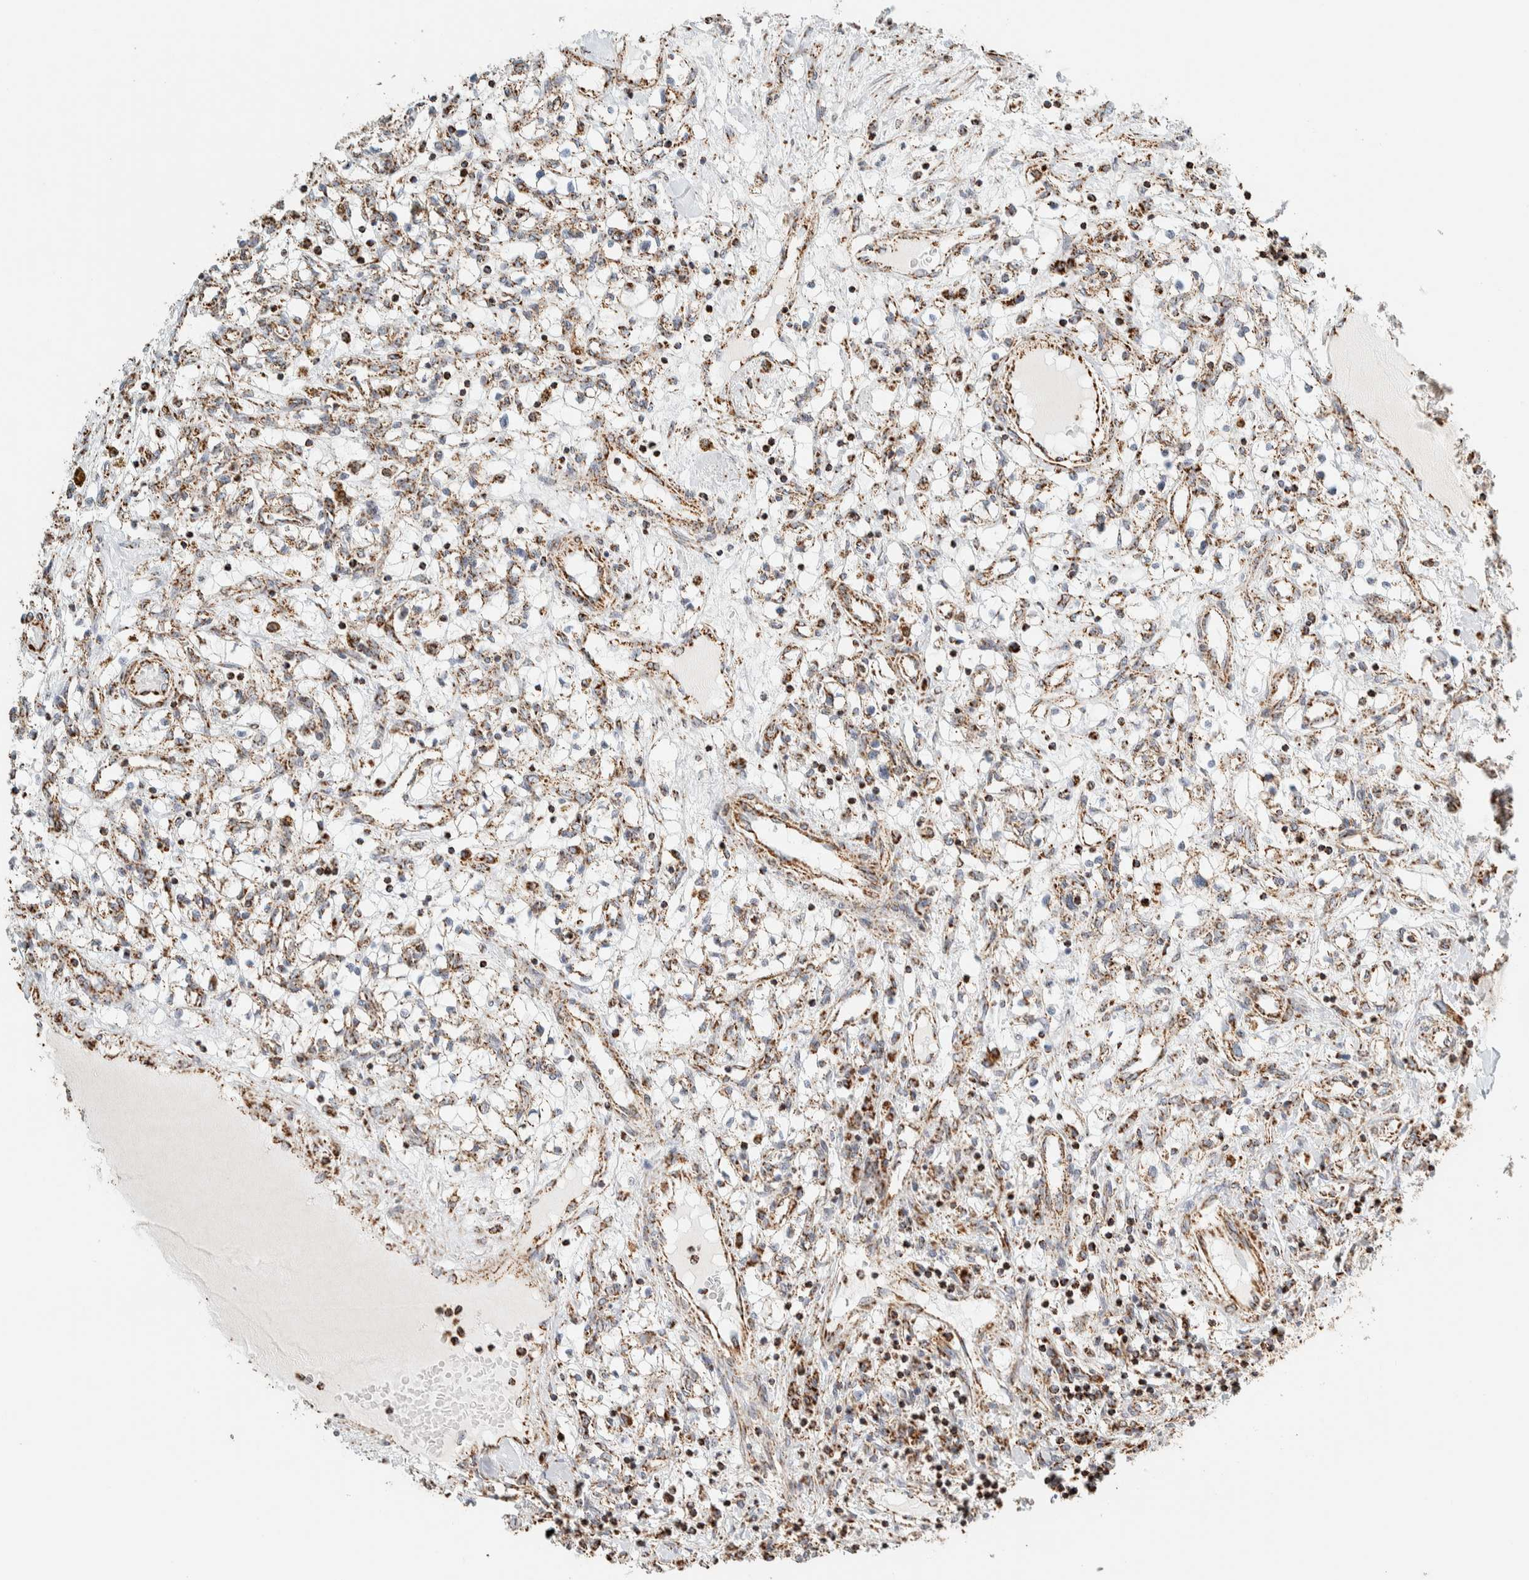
{"staining": {"intensity": "moderate", "quantity": ">75%", "location": "cytoplasmic/membranous"}, "tissue": "renal cancer", "cell_type": "Tumor cells", "image_type": "cancer", "snomed": [{"axis": "morphology", "description": "Adenocarcinoma, NOS"}, {"axis": "topography", "description": "Kidney"}], "caption": "The immunohistochemical stain labels moderate cytoplasmic/membranous positivity in tumor cells of renal cancer (adenocarcinoma) tissue.", "gene": "ZNF454", "patient": {"sex": "male", "age": 68}}